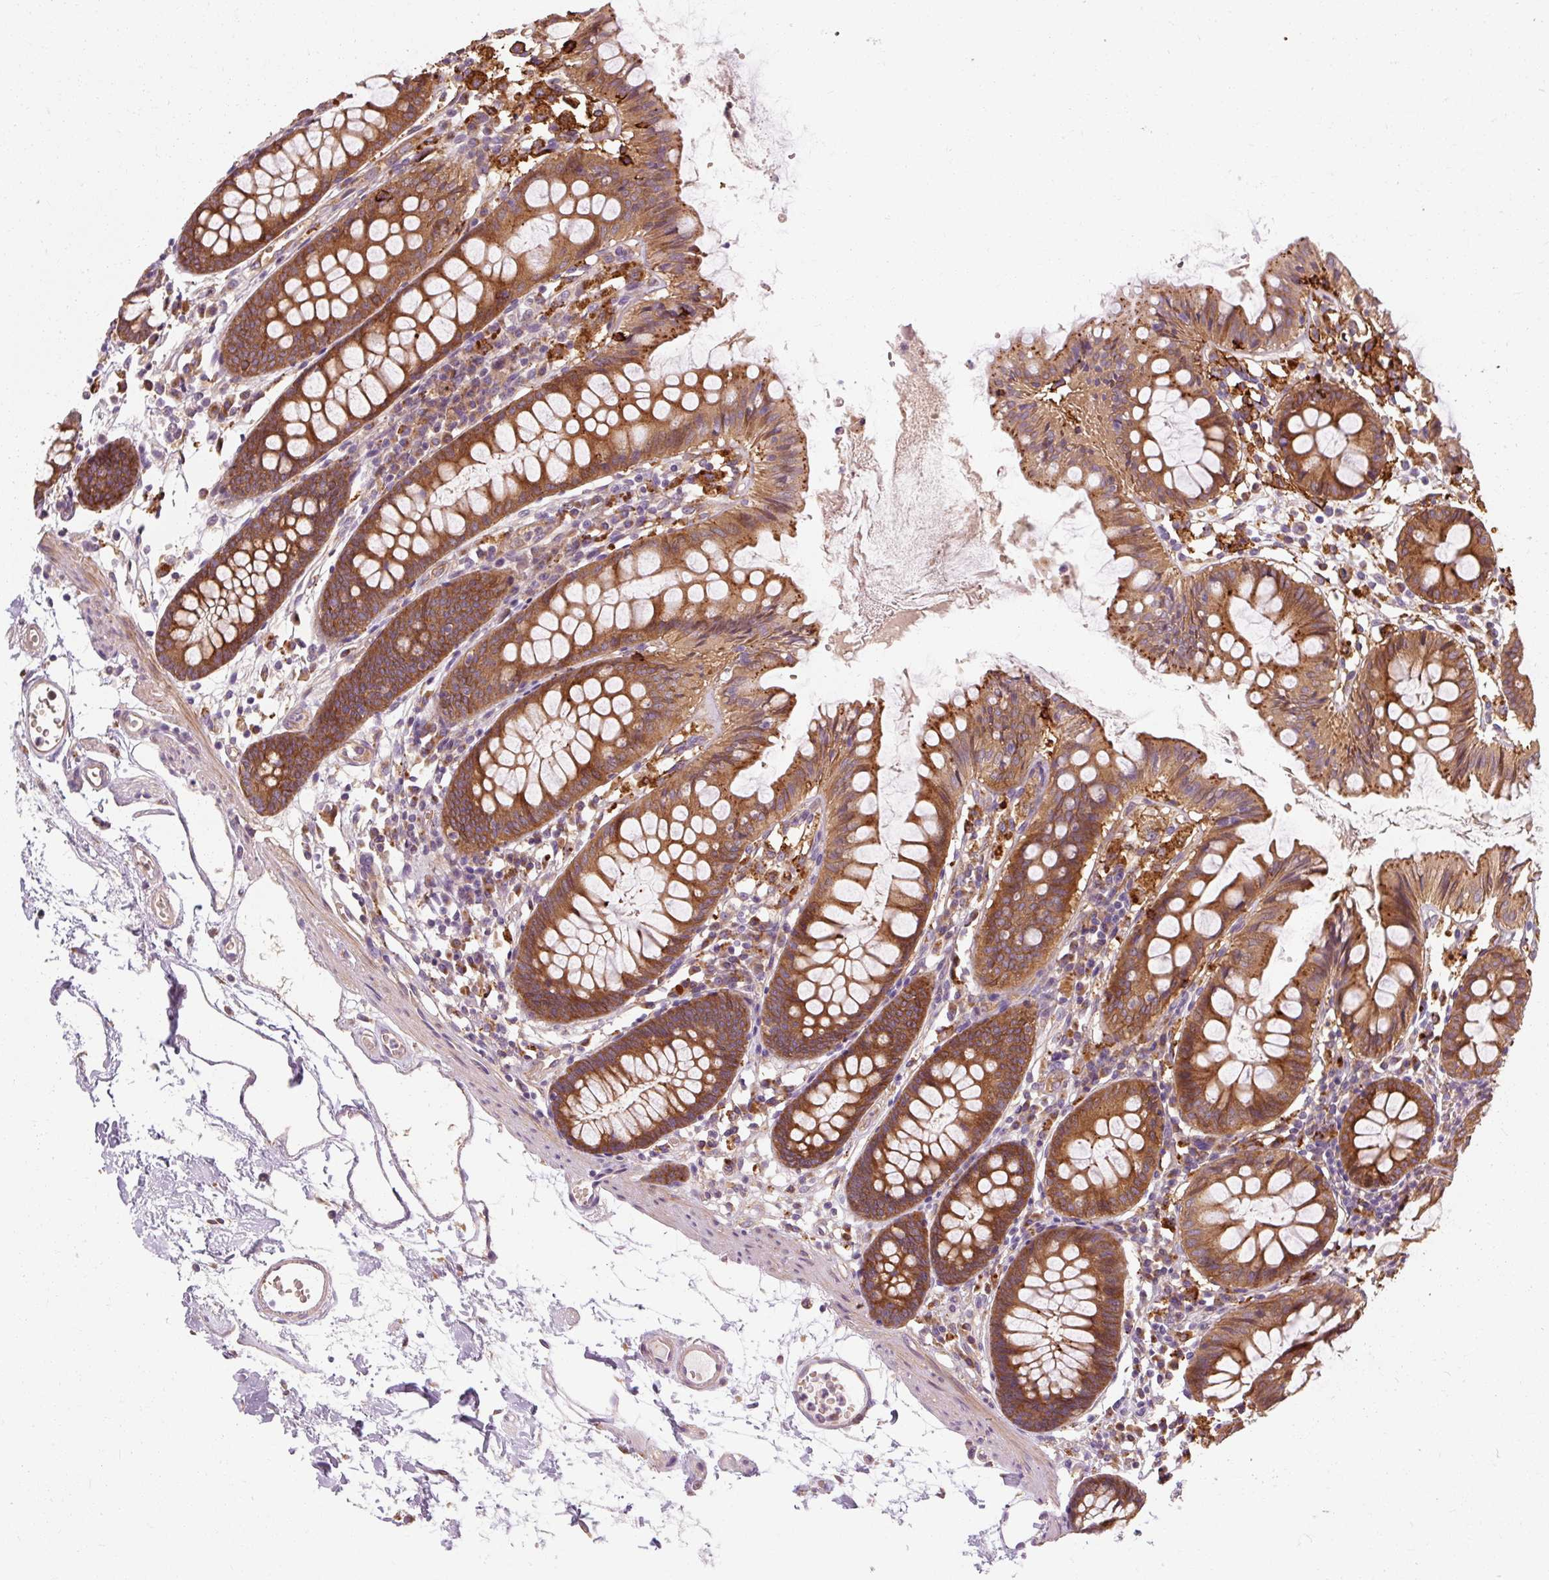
{"staining": {"intensity": "moderate", "quantity": "25%-75%", "location": "cytoplasmic/membranous"}, "tissue": "colon", "cell_type": "Endothelial cells", "image_type": "normal", "snomed": [{"axis": "morphology", "description": "Normal tissue, NOS"}, {"axis": "topography", "description": "Colon"}], "caption": "Immunohistochemistry (IHC) of benign colon shows medium levels of moderate cytoplasmic/membranous expression in approximately 25%-75% of endothelial cells.", "gene": "TBC1D4", "patient": {"sex": "female", "age": 84}}